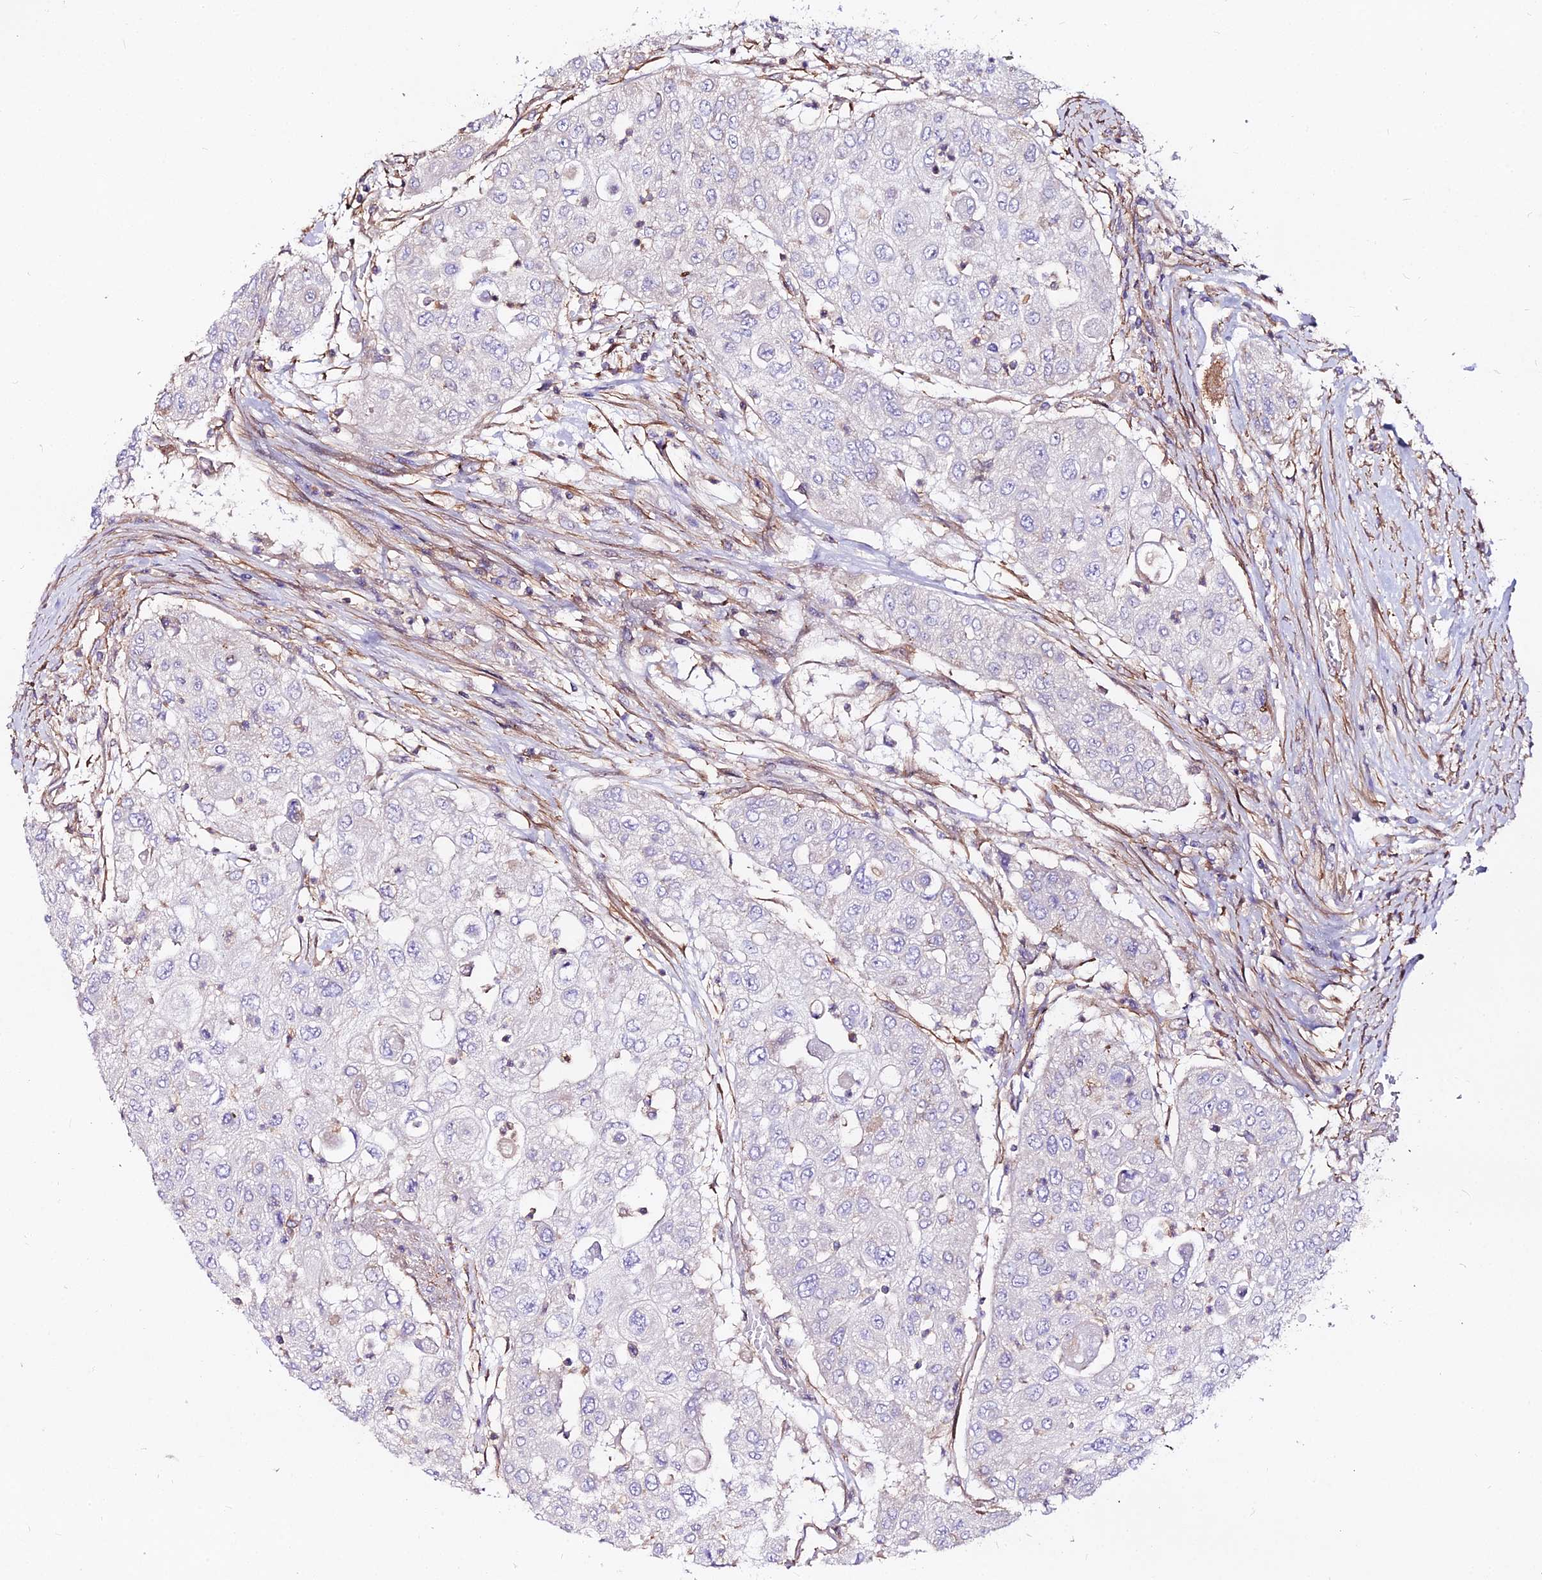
{"staining": {"intensity": "negative", "quantity": "none", "location": "none"}, "tissue": "urothelial cancer", "cell_type": "Tumor cells", "image_type": "cancer", "snomed": [{"axis": "morphology", "description": "Urothelial carcinoma, High grade"}, {"axis": "topography", "description": "Urinary bladder"}], "caption": "This is a micrograph of immunohistochemistry (IHC) staining of urothelial cancer, which shows no positivity in tumor cells. (DAB (3,3'-diaminobenzidine) IHC, high magnification).", "gene": "GLYAT", "patient": {"sex": "female", "age": 79}}